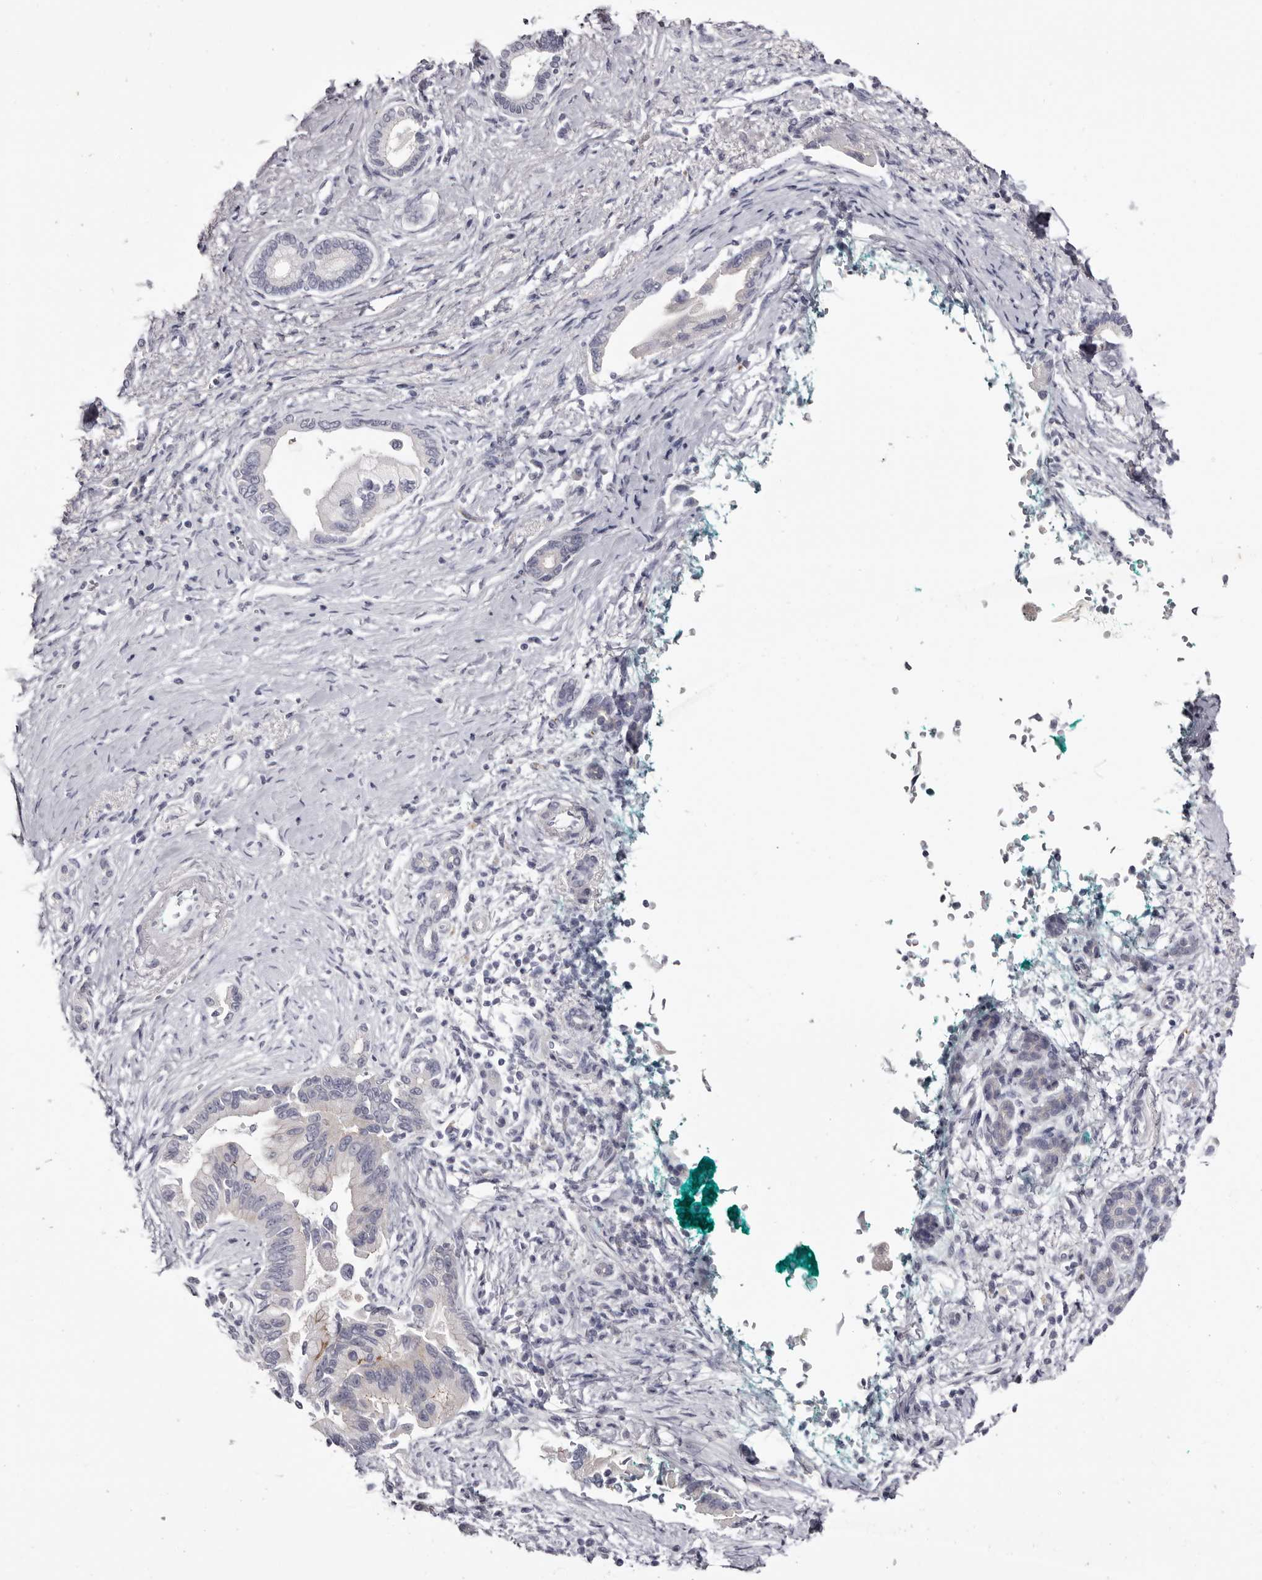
{"staining": {"intensity": "negative", "quantity": "none", "location": "none"}, "tissue": "pancreatic cancer", "cell_type": "Tumor cells", "image_type": "cancer", "snomed": [{"axis": "morphology", "description": "Adenocarcinoma, NOS"}, {"axis": "topography", "description": "Pancreas"}], "caption": "Tumor cells are negative for protein expression in human pancreatic adenocarcinoma.", "gene": "CA6", "patient": {"sex": "male", "age": 78}}